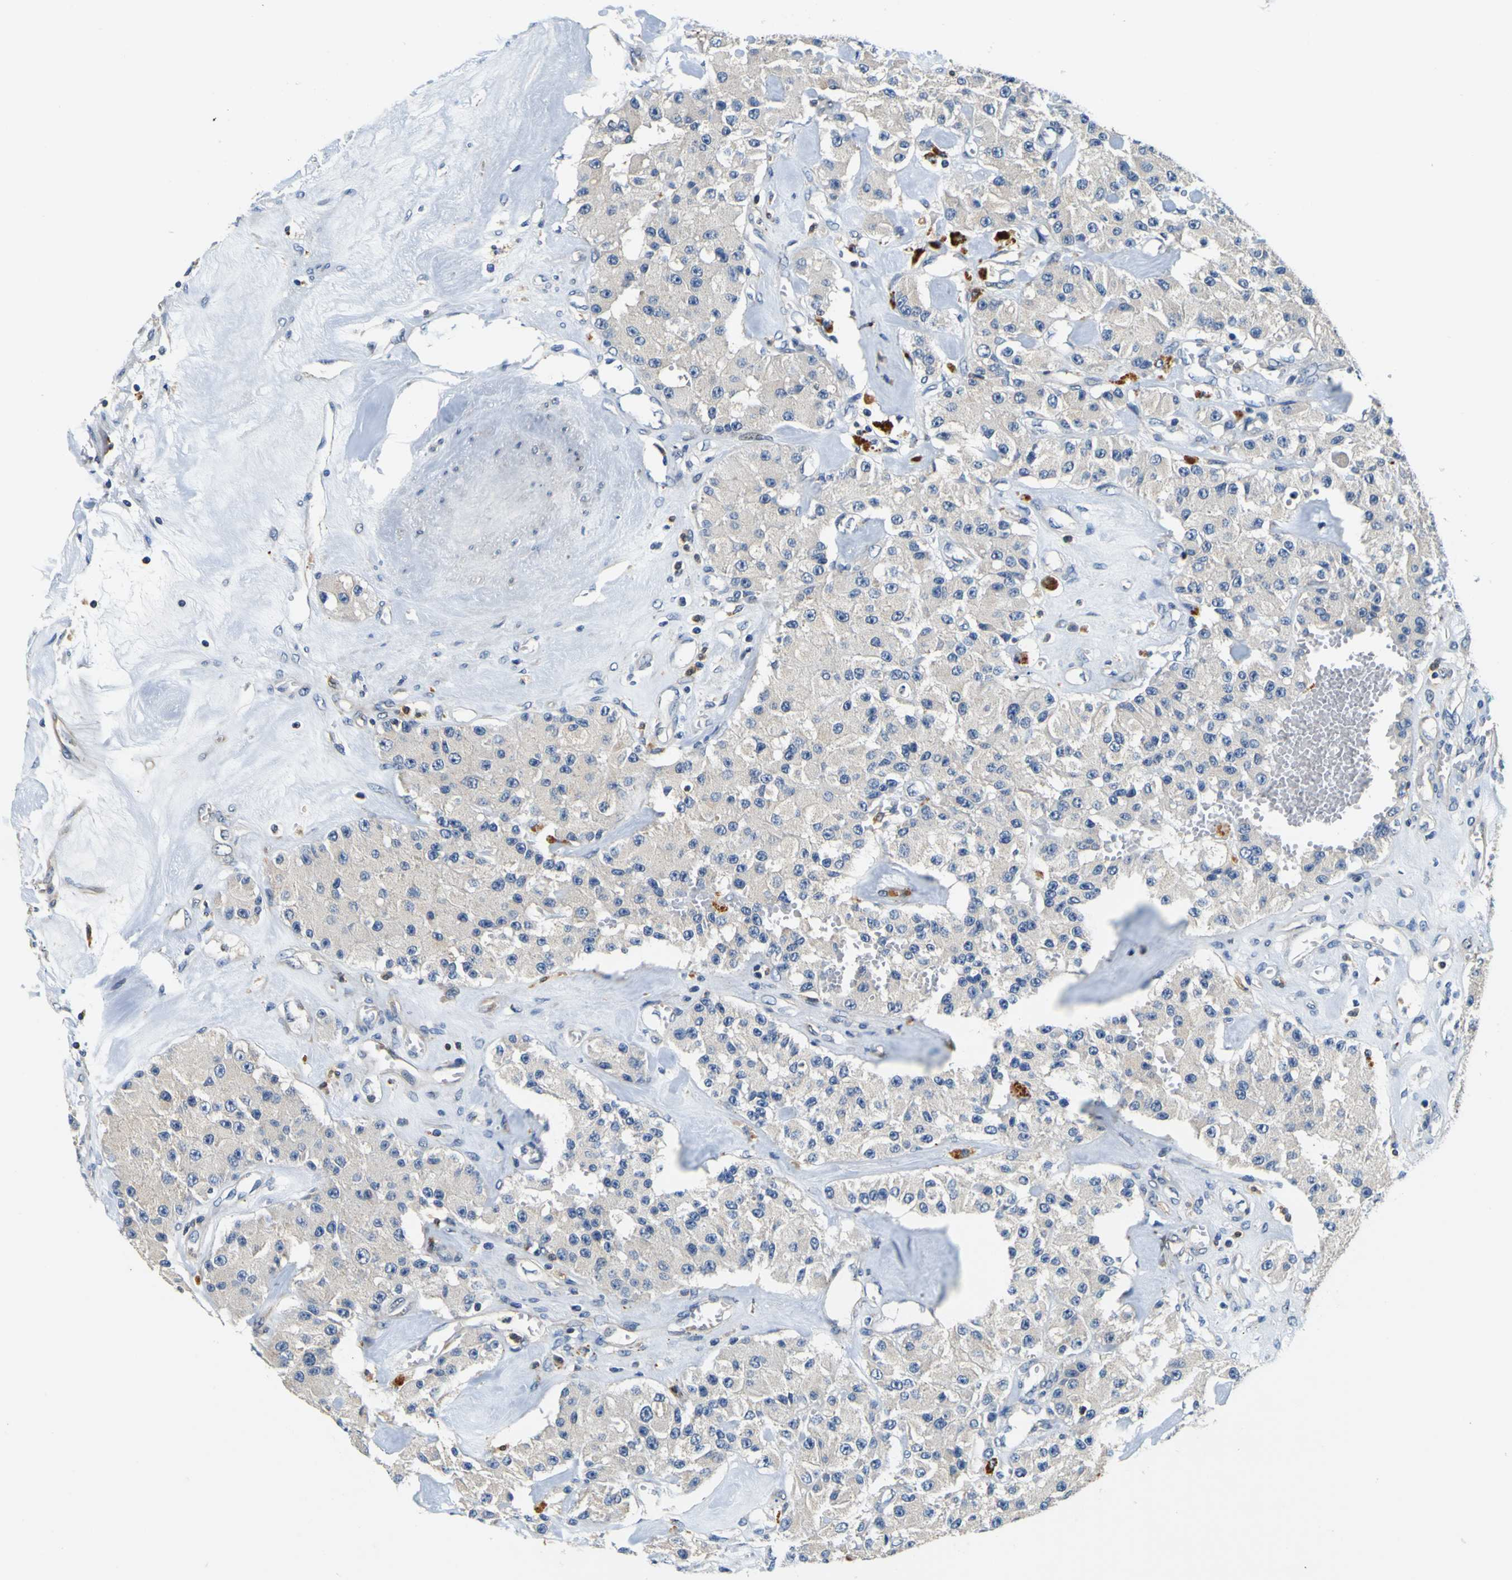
{"staining": {"intensity": "weak", "quantity": ">75%", "location": "cytoplasmic/membranous"}, "tissue": "carcinoid", "cell_type": "Tumor cells", "image_type": "cancer", "snomed": [{"axis": "morphology", "description": "Carcinoid, malignant, NOS"}, {"axis": "topography", "description": "Pancreas"}], "caption": "Tumor cells reveal low levels of weak cytoplasmic/membranous expression in approximately >75% of cells in human carcinoid.", "gene": "TNIK", "patient": {"sex": "male", "age": 41}}